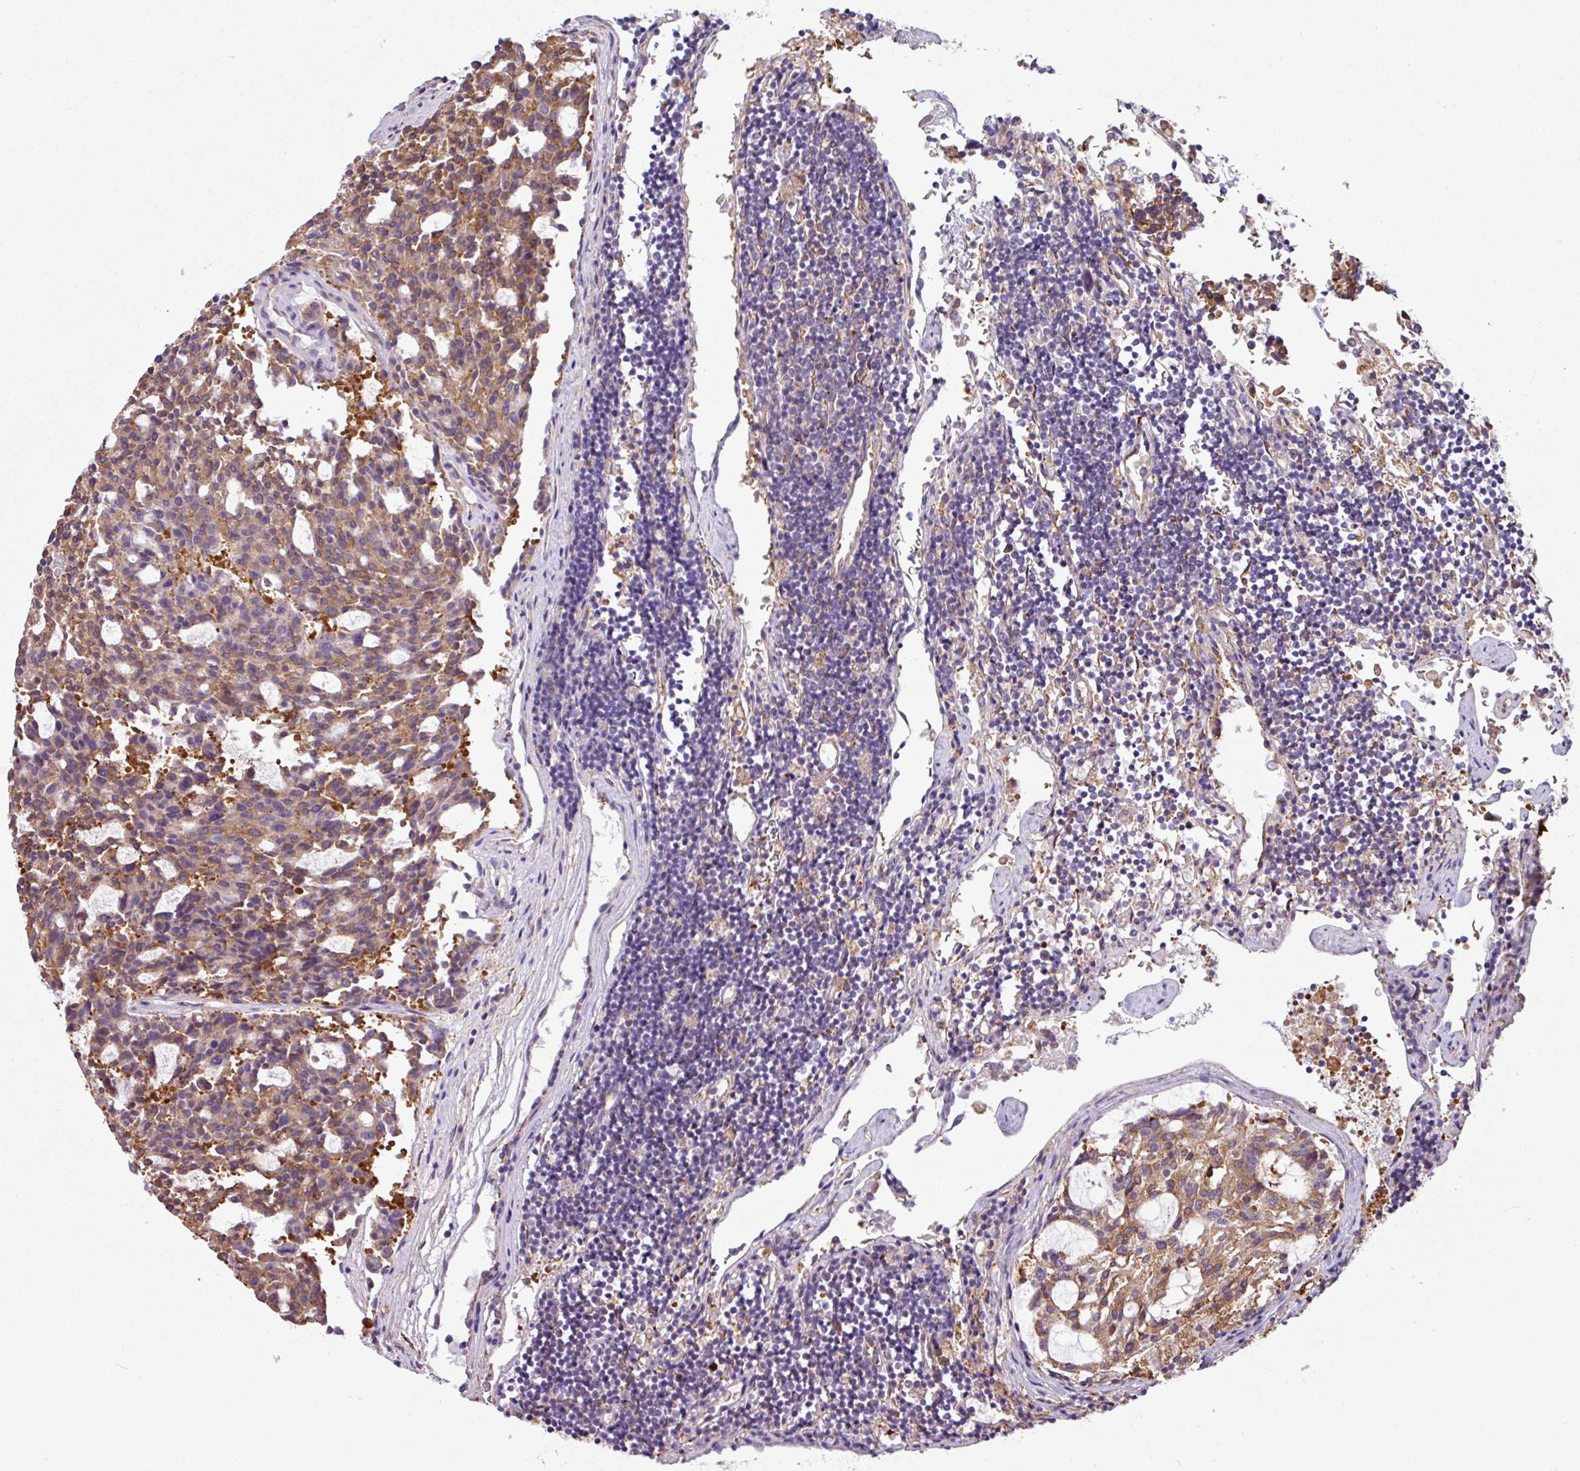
{"staining": {"intensity": "moderate", "quantity": ">75%", "location": "cytoplasmic/membranous"}, "tissue": "carcinoid", "cell_type": "Tumor cells", "image_type": "cancer", "snomed": [{"axis": "morphology", "description": "Carcinoid, malignant, NOS"}, {"axis": "topography", "description": "Pancreas"}], "caption": "Tumor cells demonstrate medium levels of moderate cytoplasmic/membranous staining in about >75% of cells in carcinoid (malignant). (DAB = brown stain, brightfield microscopy at high magnification).", "gene": "XNDC1N", "patient": {"sex": "female", "age": 54}}